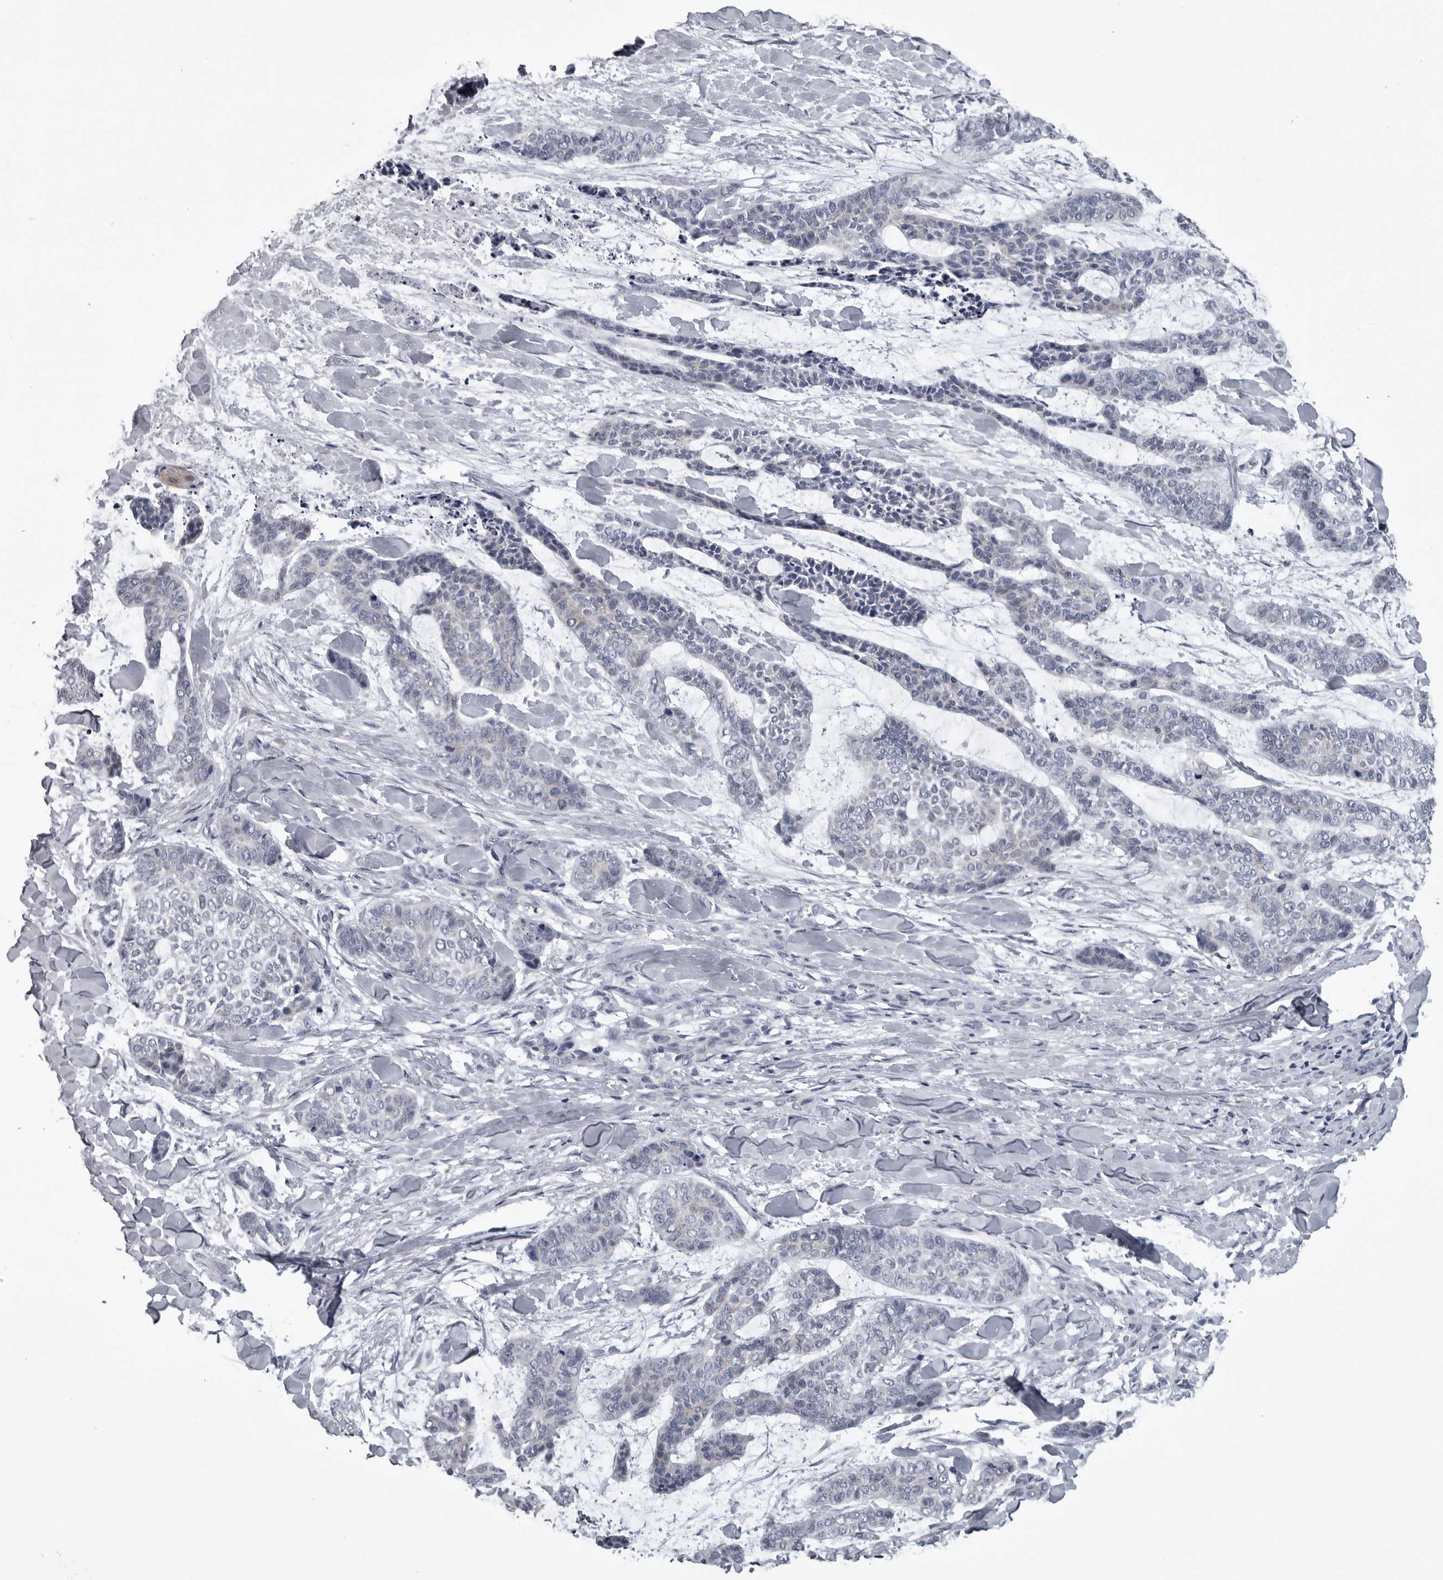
{"staining": {"intensity": "negative", "quantity": "none", "location": "none"}, "tissue": "skin cancer", "cell_type": "Tumor cells", "image_type": "cancer", "snomed": [{"axis": "morphology", "description": "Basal cell carcinoma"}, {"axis": "topography", "description": "Skin"}], "caption": "High power microscopy photomicrograph of an IHC image of skin basal cell carcinoma, revealing no significant expression in tumor cells. (Immunohistochemistry, brightfield microscopy, high magnification).", "gene": "MYOC", "patient": {"sex": "female", "age": 64}}